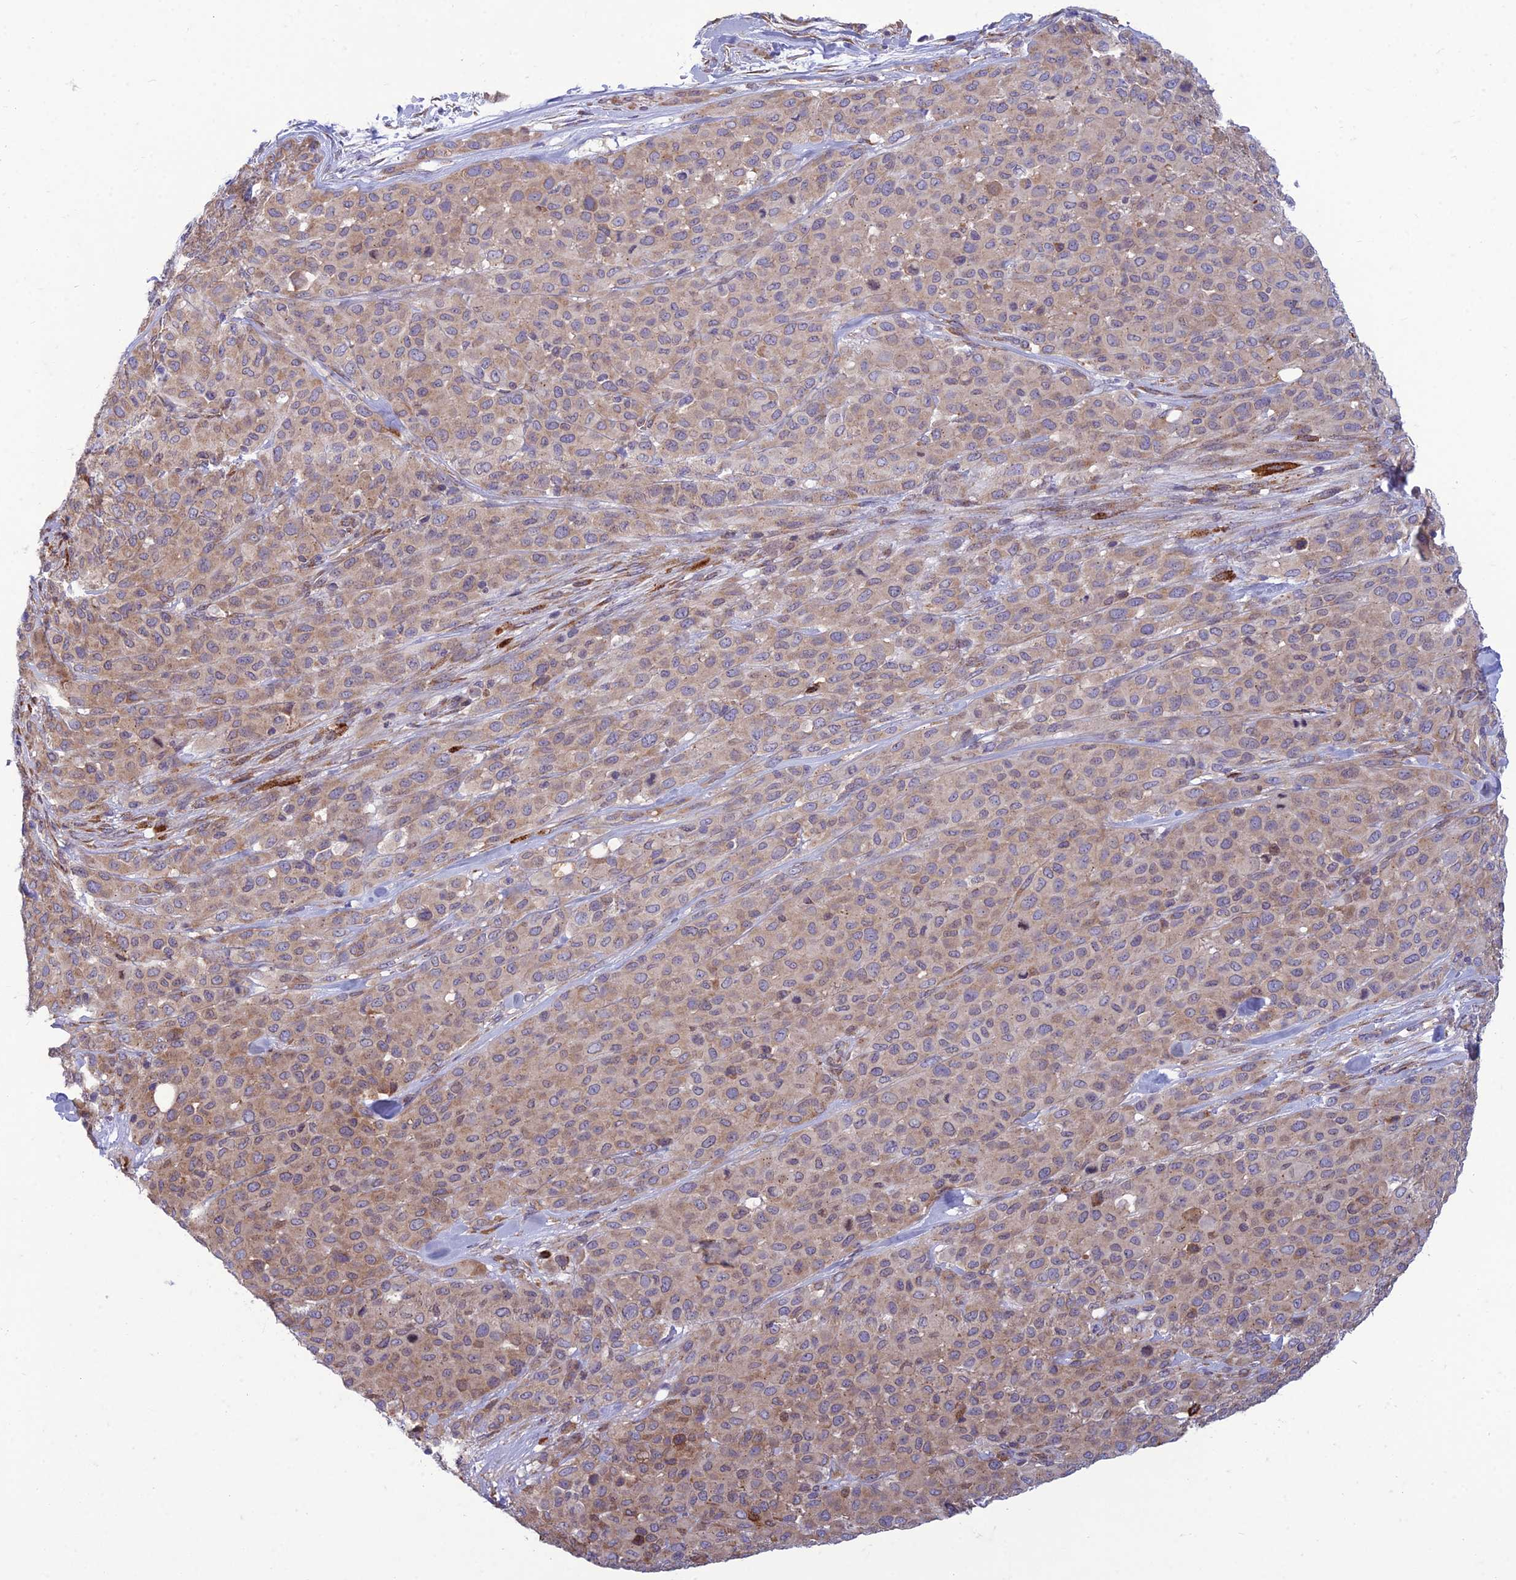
{"staining": {"intensity": "weak", "quantity": ">75%", "location": "cytoplasmic/membranous"}, "tissue": "melanoma", "cell_type": "Tumor cells", "image_type": "cancer", "snomed": [{"axis": "morphology", "description": "Malignant melanoma, Metastatic site"}, {"axis": "topography", "description": "Skin"}], "caption": "Human malignant melanoma (metastatic site) stained with a protein marker displays weak staining in tumor cells.", "gene": "RPL17-C18orf32", "patient": {"sex": "female", "age": 81}}